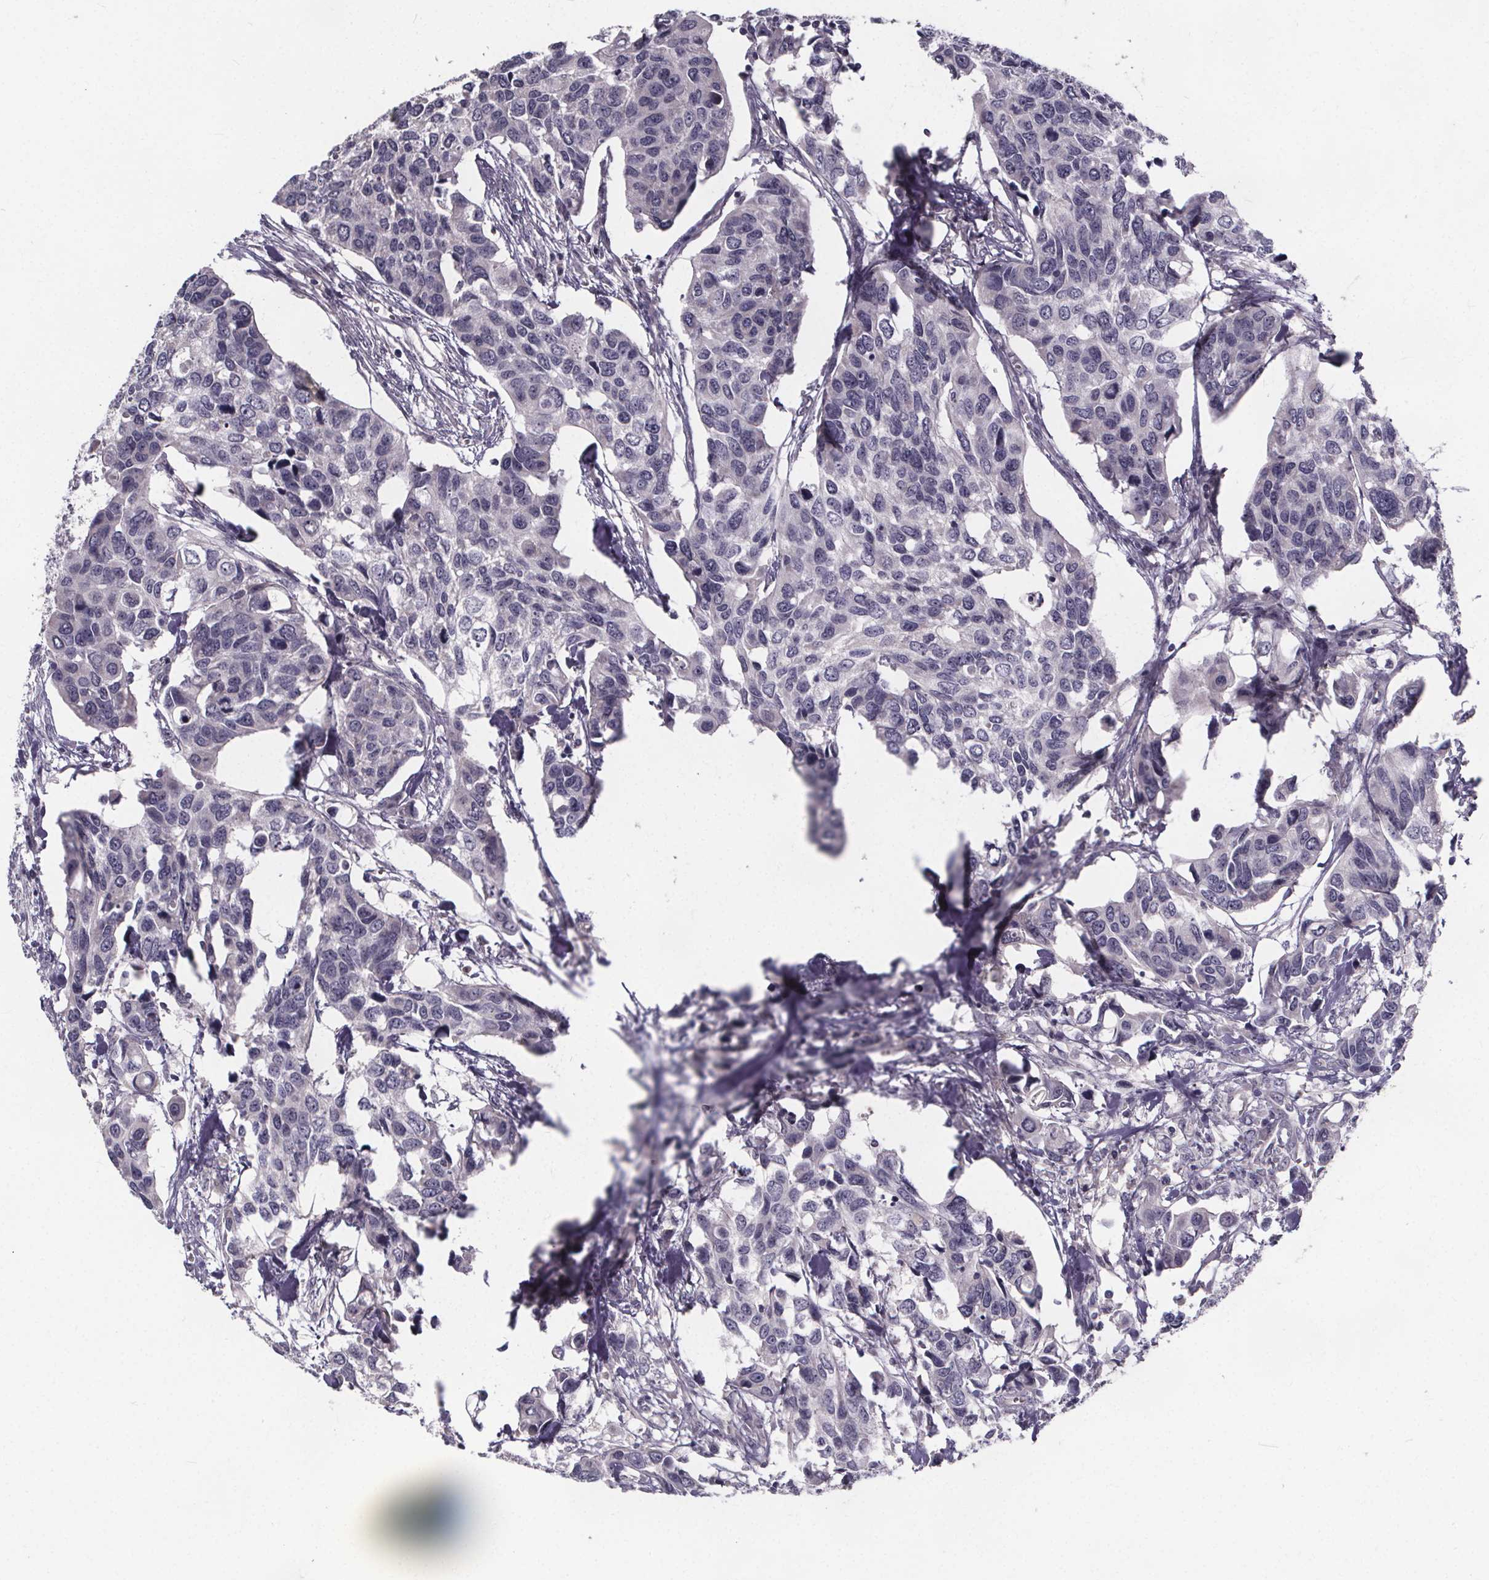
{"staining": {"intensity": "negative", "quantity": "none", "location": "none"}, "tissue": "urothelial cancer", "cell_type": "Tumor cells", "image_type": "cancer", "snomed": [{"axis": "morphology", "description": "Urothelial carcinoma, High grade"}, {"axis": "topography", "description": "Urinary bladder"}], "caption": "Human urothelial cancer stained for a protein using immunohistochemistry (IHC) exhibits no expression in tumor cells.", "gene": "FAM181B", "patient": {"sex": "male", "age": 60}}